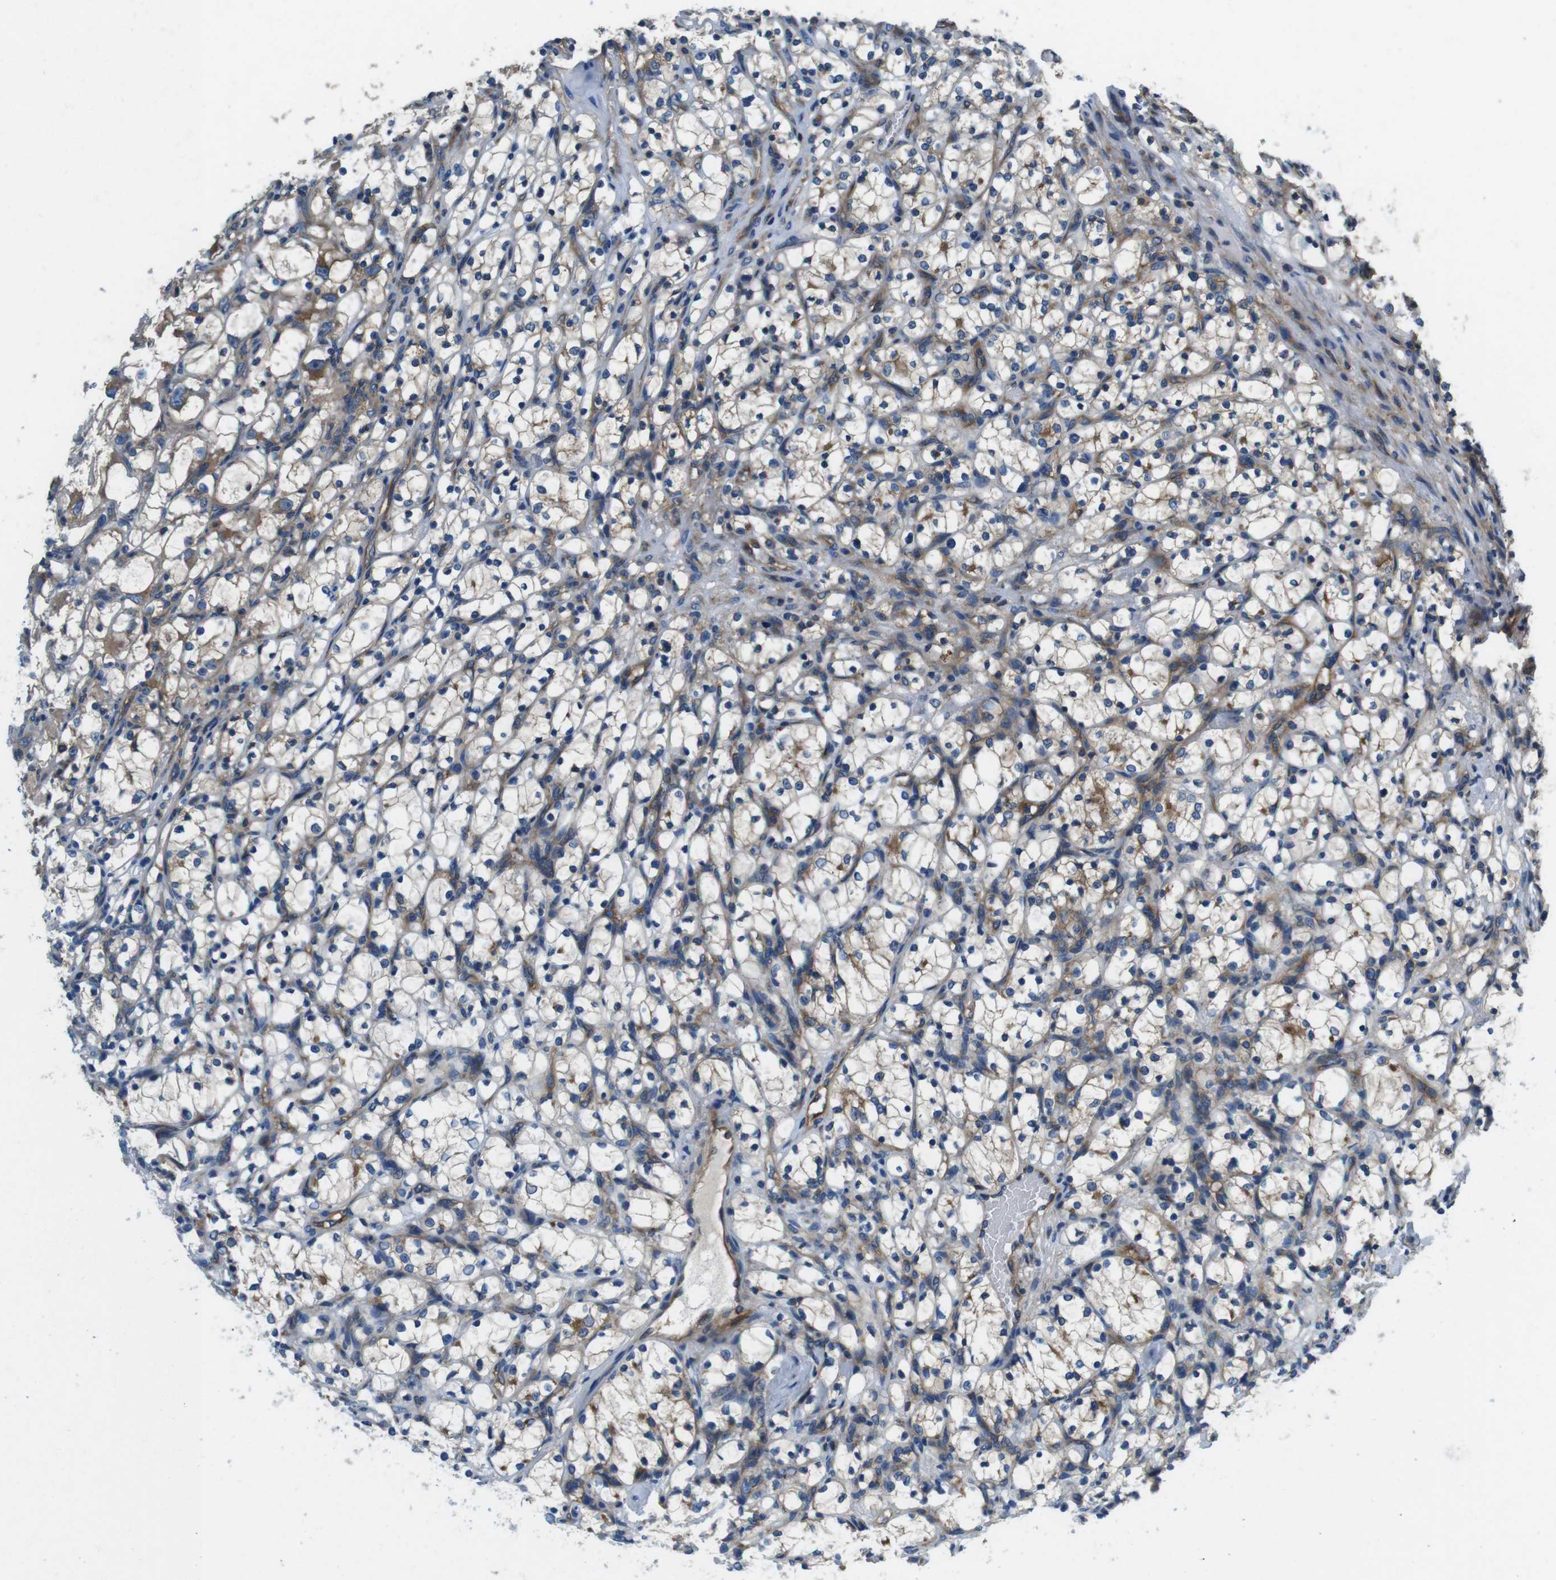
{"staining": {"intensity": "weak", "quantity": "<25%", "location": "cytoplasmic/membranous"}, "tissue": "renal cancer", "cell_type": "Tumor cells", "image_type": "cancer", "snomed": [{"axis": "morphology", "description": "Adenocarcinoma, NOS"}, {"axis": "topography", "description": "Kidney"}], "caption": "This is an immunohistochemistry micrograph of human adenocarcinoma (renal). There is no positivity in tumor cells.", "gene": "DENND4C", "patient": {"sex": "female", "age": 69}}